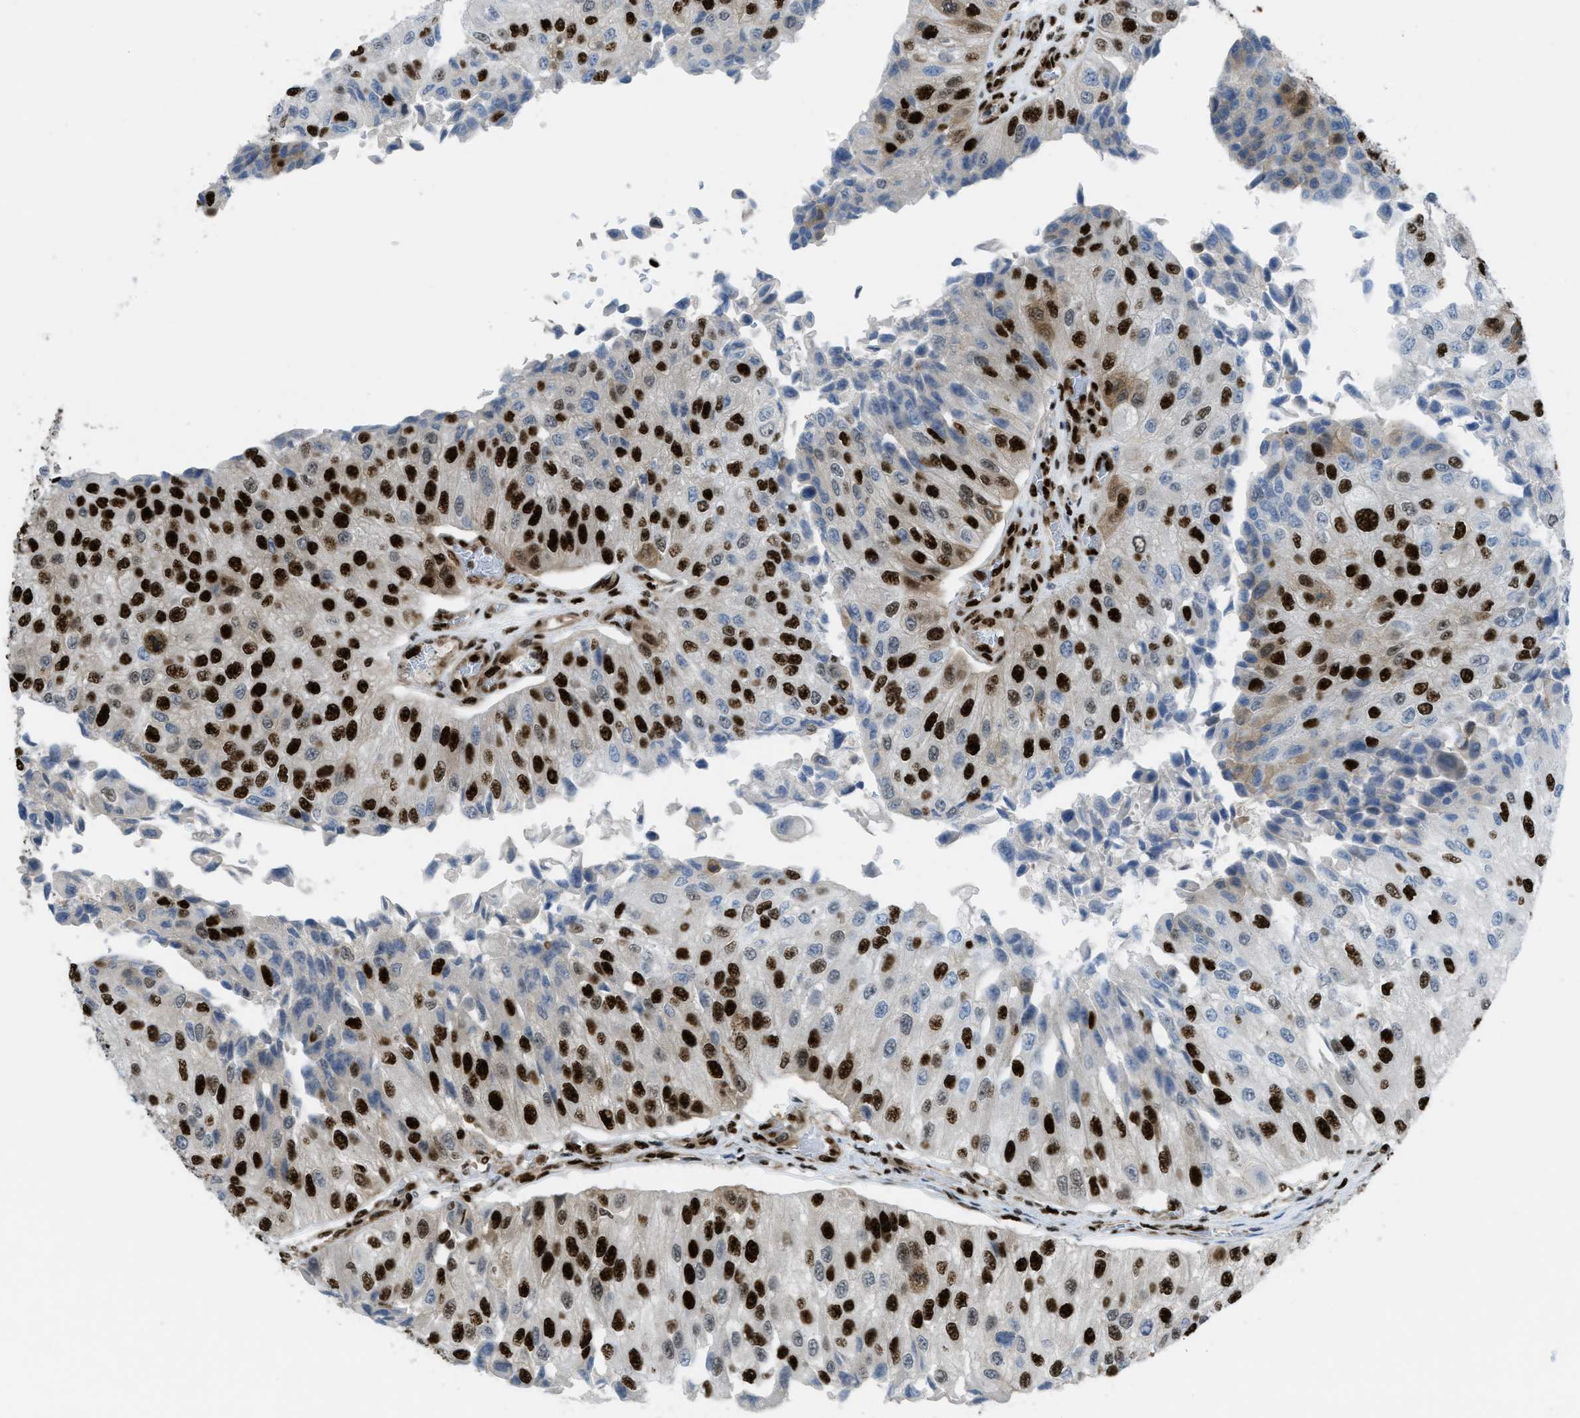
{"staining": {"intensity": "strong", "quantity": ">75%", "location": "nuclear"}, "tissue": "urothelial cancer", "cell_type": "Tumor cells", "image_type": "cancer", "snomed": [{"axis": "morphology", "description": "Urothelial carcinoma, High grade"}, {"axis": "topography", "description": "Kidney"}, {"axis": "topography", "description": "Urinary bladder"}], "caption": "This photomicrograph shows urothelial cancer stained with immunohistochemistry (IHC) to label a protein in brown. The nuclear of tumor cells show strong positivity for the protein. Nuclei are counter-stained blue.", "gene": "ZNF207", "patient": {"sex": "male", "age": 77}}